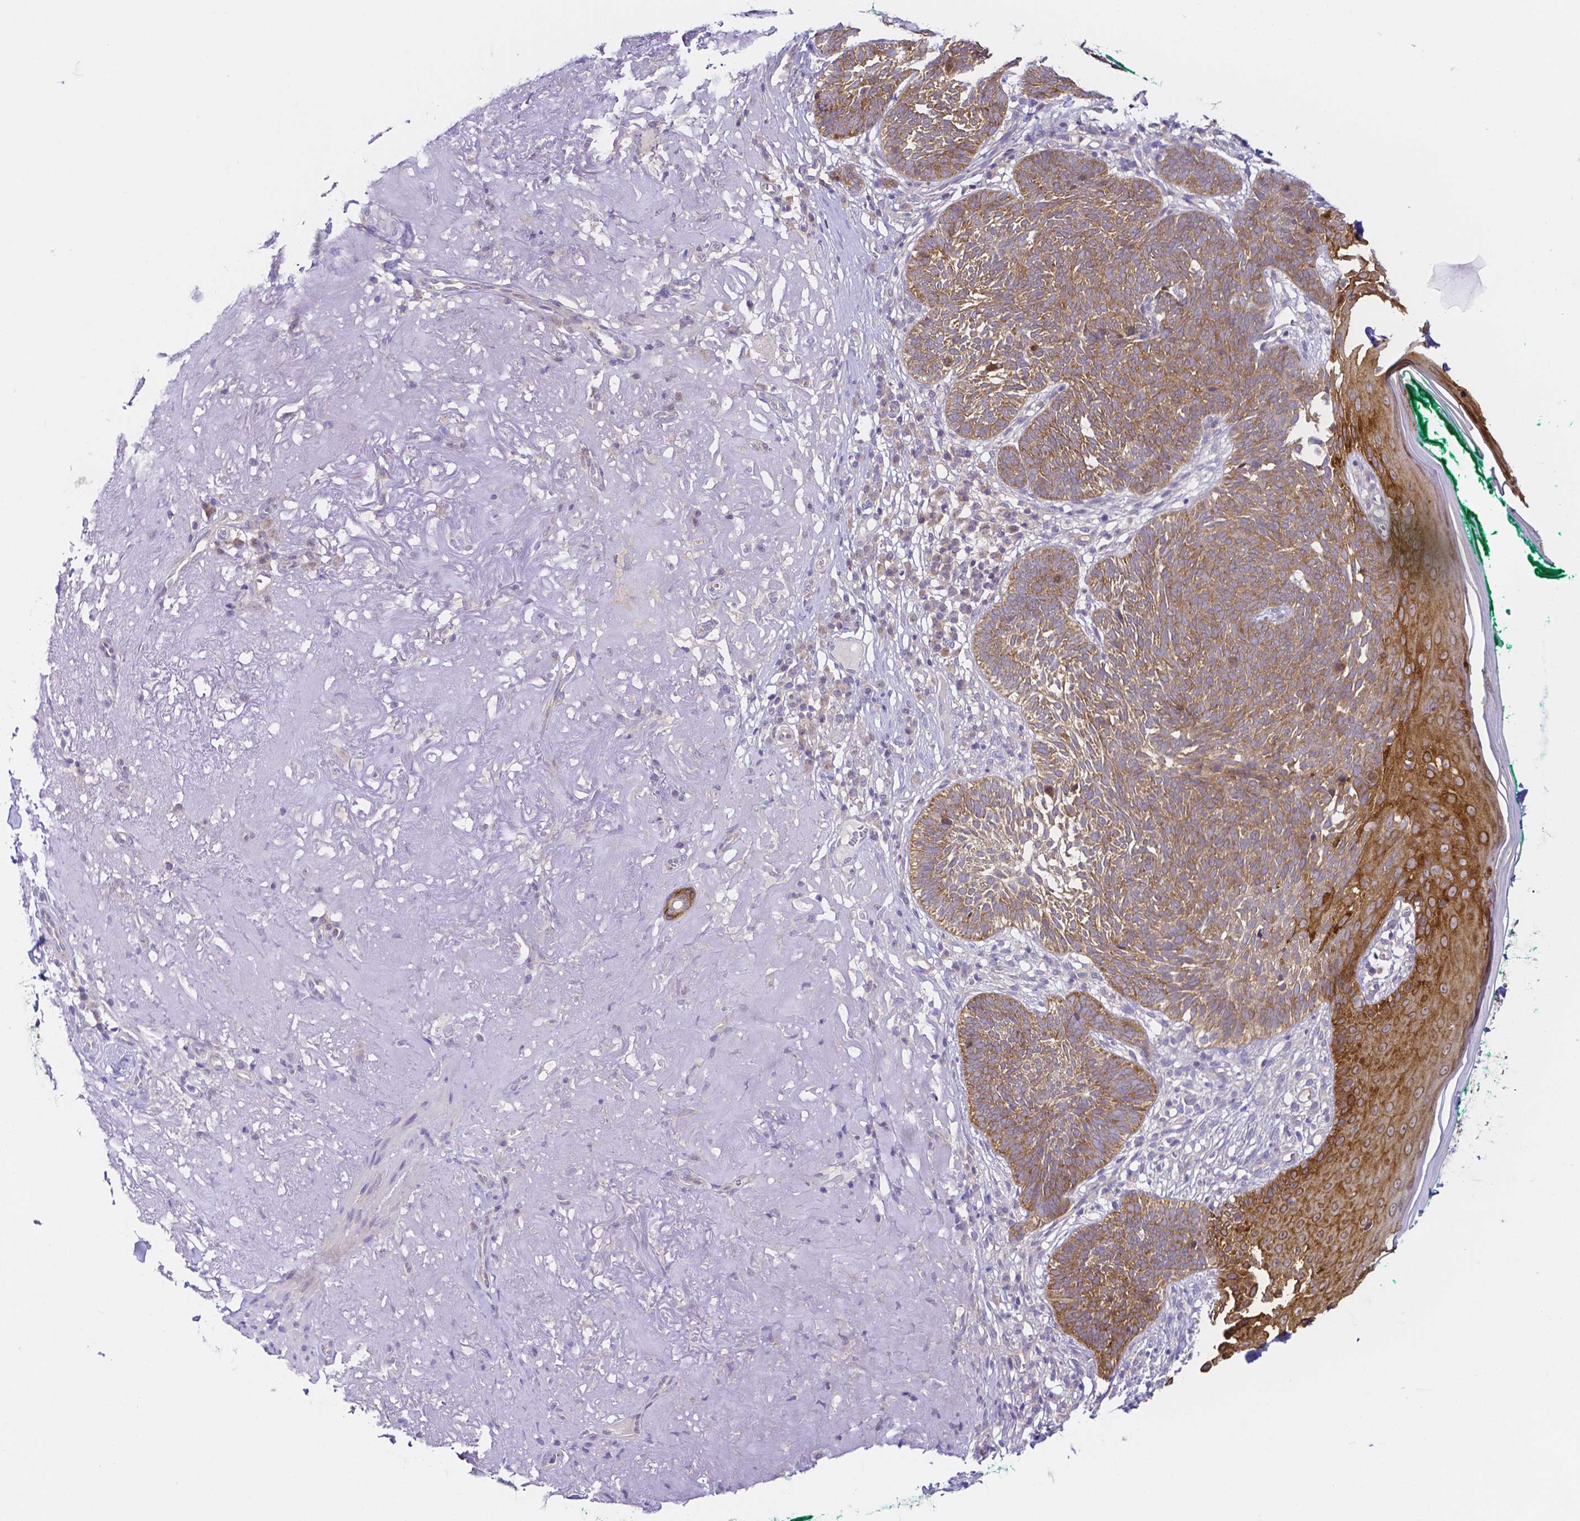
{"staining": {"intensity": "moderate", "quantity": ">75%", "location": "cytoplasmic/membranous"}, "tissue": "skin cancer", "cell_type": "Tumor cells", "image_type": "cancer", "snomed": [{"axis": "morphology", "description": "Basal cell carcinoma"}, {"axis": "topography", "description": "Skin"}, {"axis": "topography", "description": "Skin of face"}], "caption": "Skin cancer (basal cell carcinoma) stained with DAB (3,3'-diaminobenzidine) IHC reveals medium levels of moderate cytoplasmic/membranous expression in about >75% of tumor cells.", "gene": "PKP3", "patient": {"sex": "female", "age": 80}}